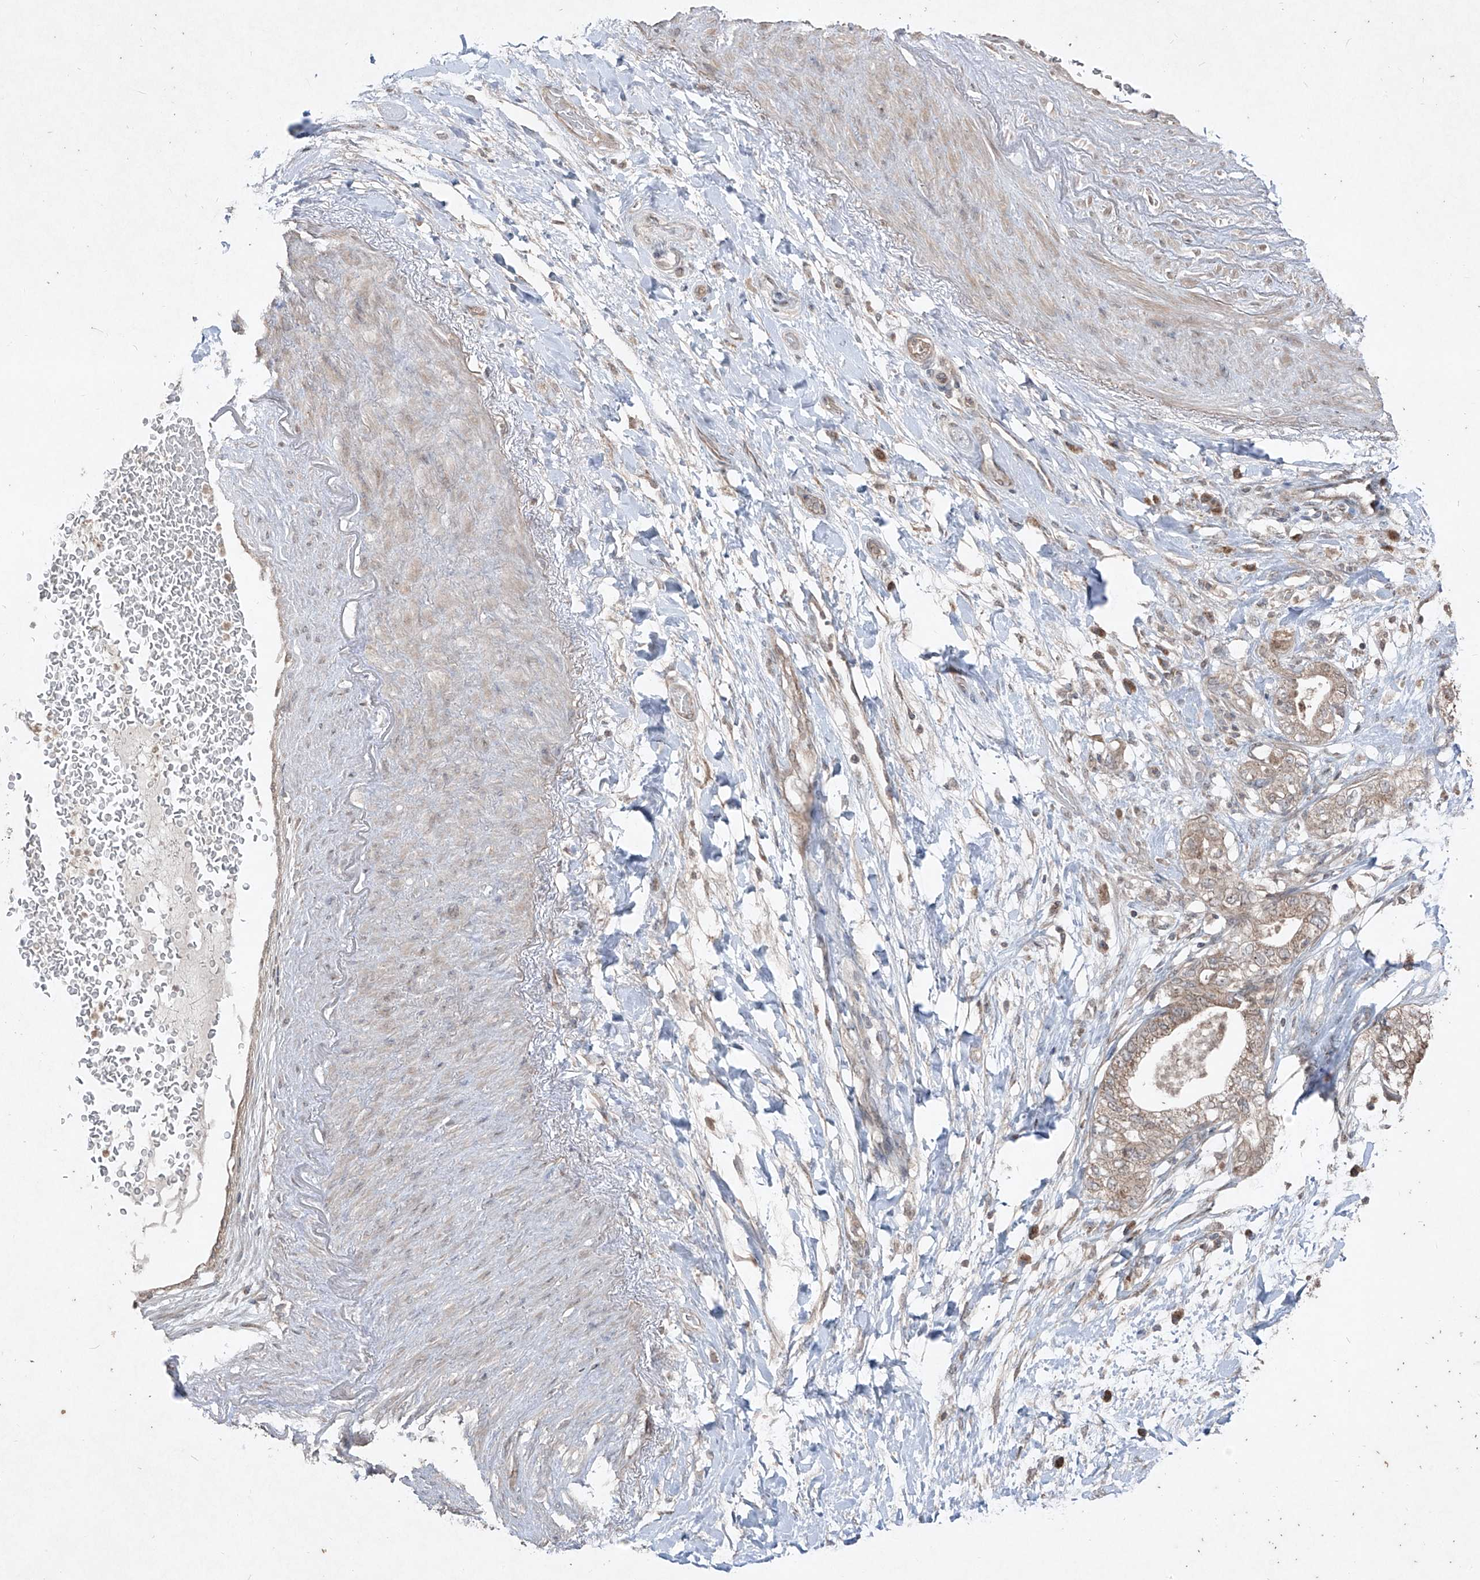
{"staining": {"intensity": "weak", "quantity": ">75%", "location": "cytoplasmic/membranous"}, "tissue": "pancreatic cancer", "cell_type": "Tumor cells", "image_type": "cancer", "snomed": [{"axis": "morphology", "description": "Adenocarcinoma, NOS"}, {"axis": "topography", "description": "Pancreas"}], "caption": "Human pancreatic adenocarcinoma stained with a protein marker displays weak staining in tumor cells.", "gene": "ABCD3", "patient": {"sex": "female", "age": 73}}